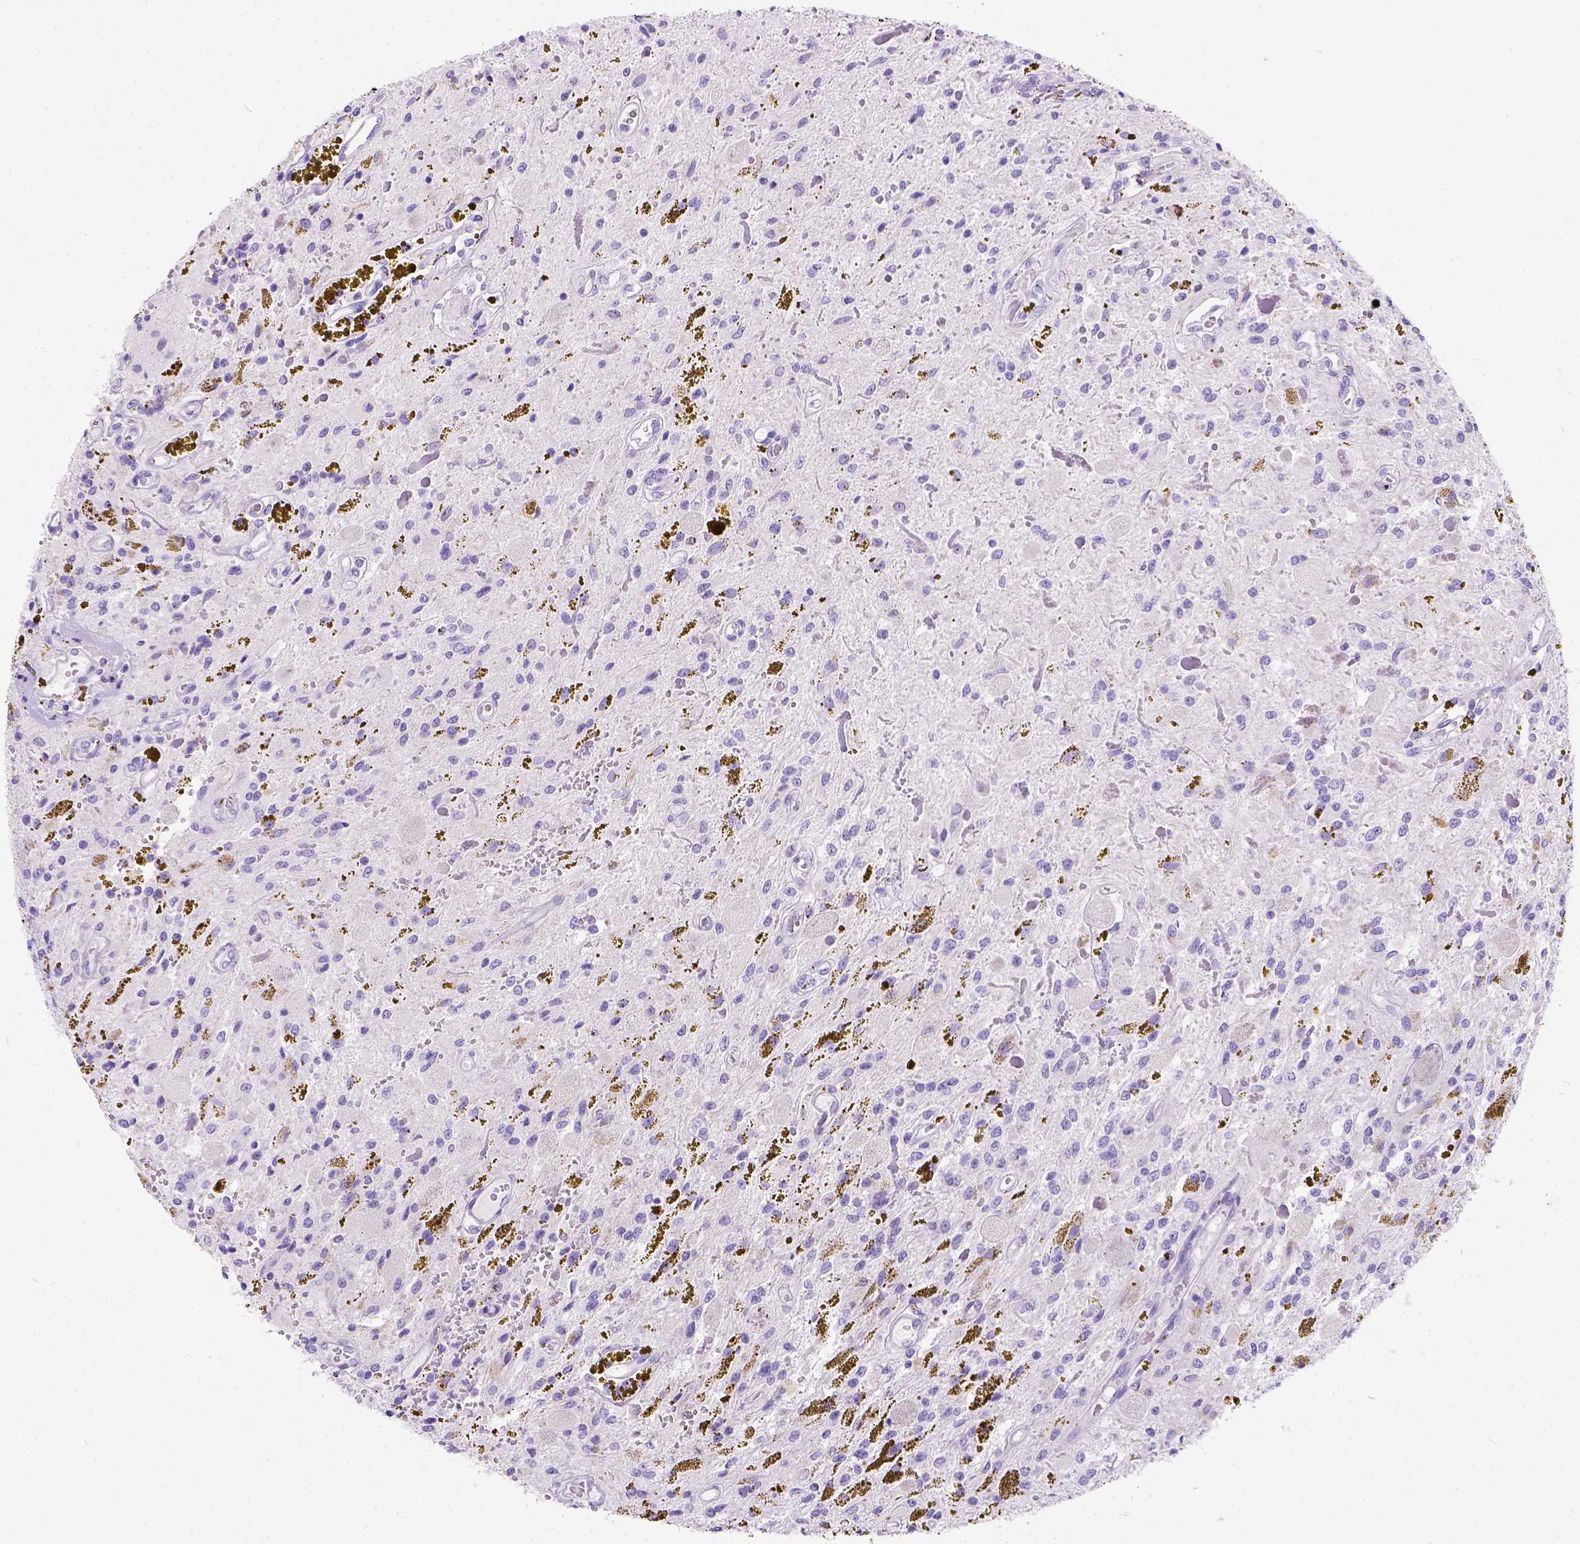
{"staining": {"intensity": "negative", "quantity": "none", "location": "none"}, "tissue": "glioma", "cell_type": "Tumor cells", "image_type": "cancer", "snomed": [{"axis": "morphology", "description": "Glioma, malignant, Low grade"}, {"axis": "topography", "description": "Cerebellum"}], "caption": "Tumor cells are negative for protein expression in human glioma.", "gene": "C7orf57", "patient": {"sex": "female", "age": 14}}